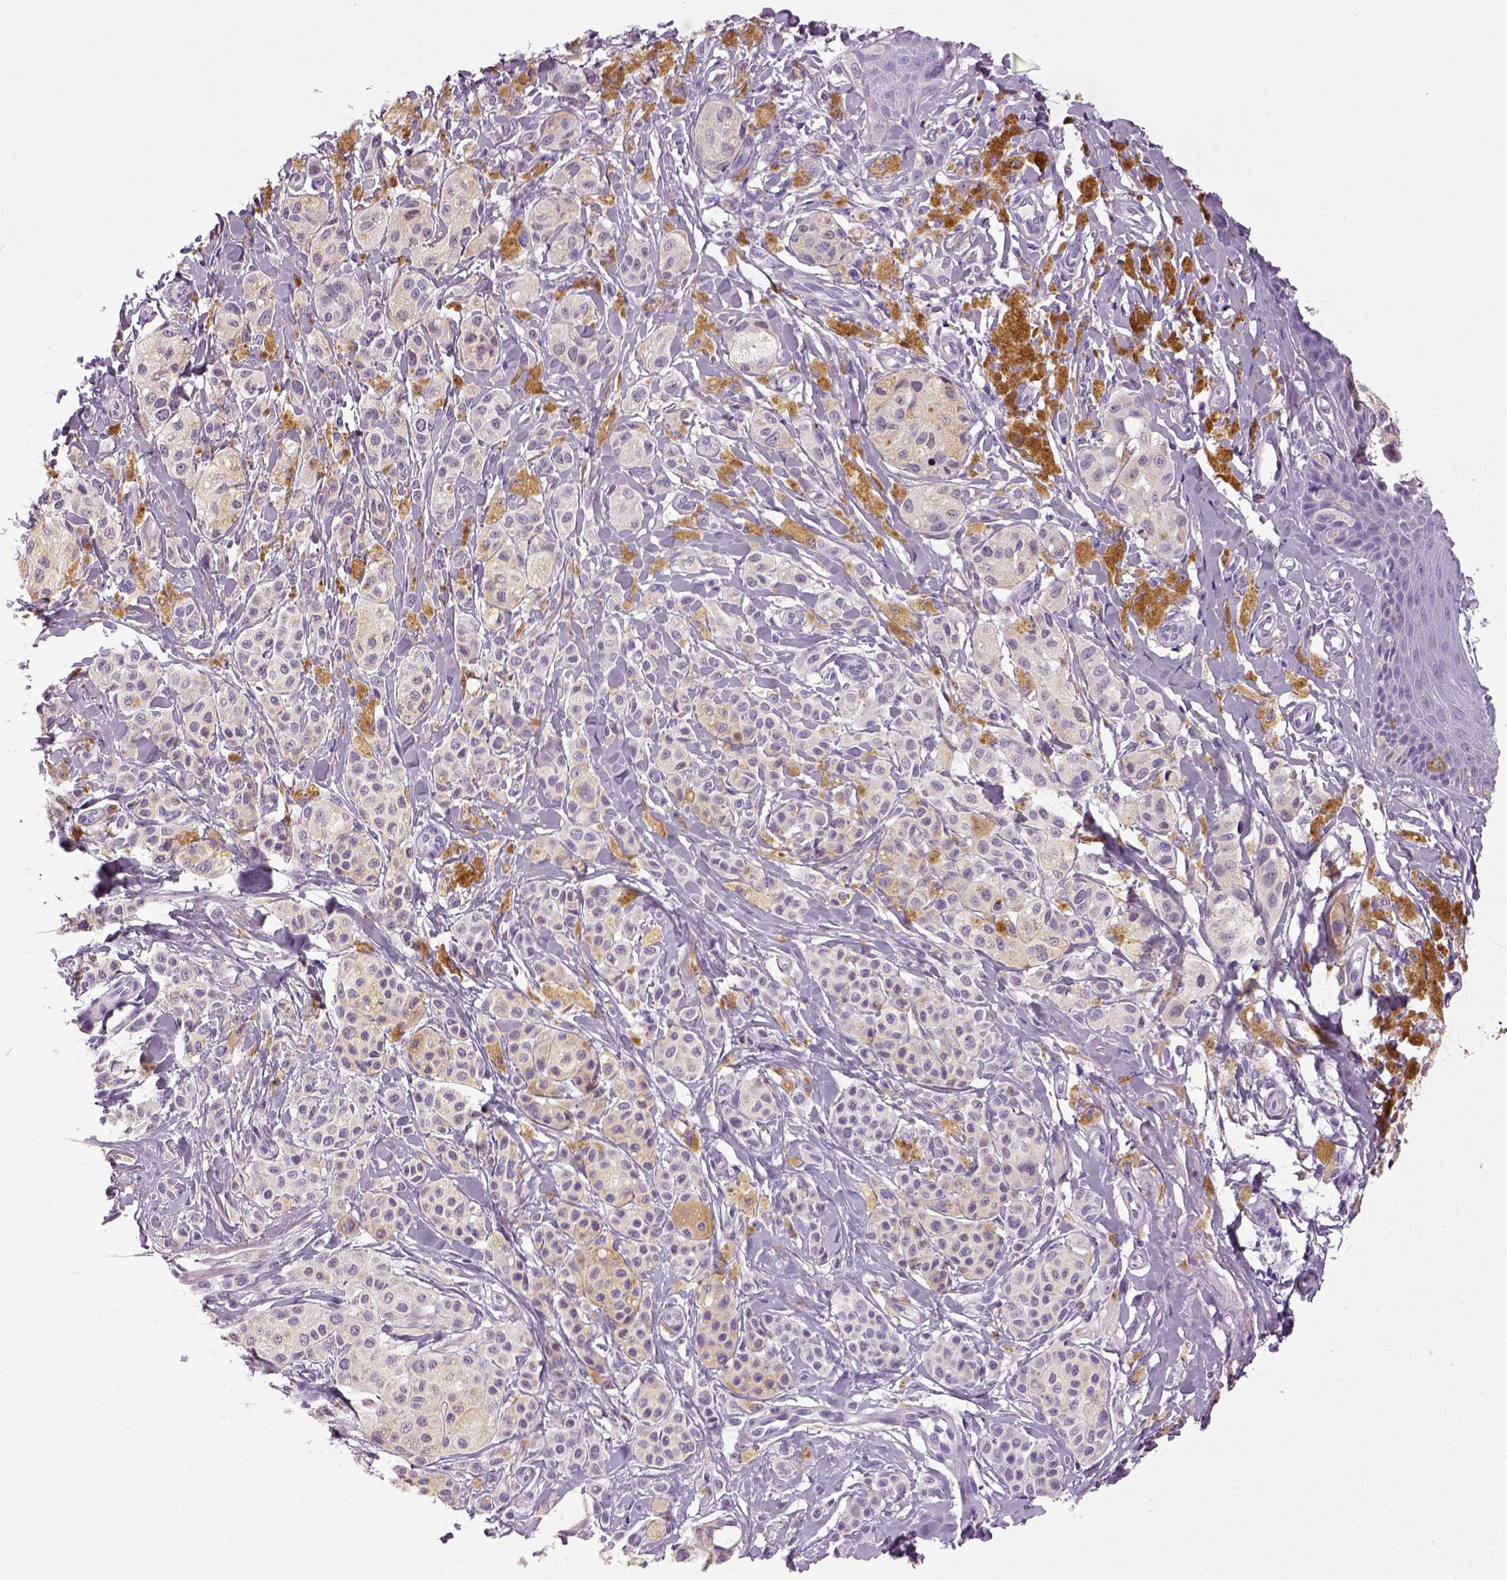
{"staining": {"intensity": "negative", "quantity": "none", "location": "none"}, "tissue": "melanoma", "cell_type": "Tumor cells", "image_type": "cancer", "snomed": [{"axis": "morphology", "description": "Malignant melanoma, NOS"}, {"axis": "topography", "description": "Skin"}], "caption": "Immunohistochemistry of malignant melanoma exhibits no positivity in tumor cells.", "gene": "NECAB2", "patient": {"sex": "female", "age": 80}}